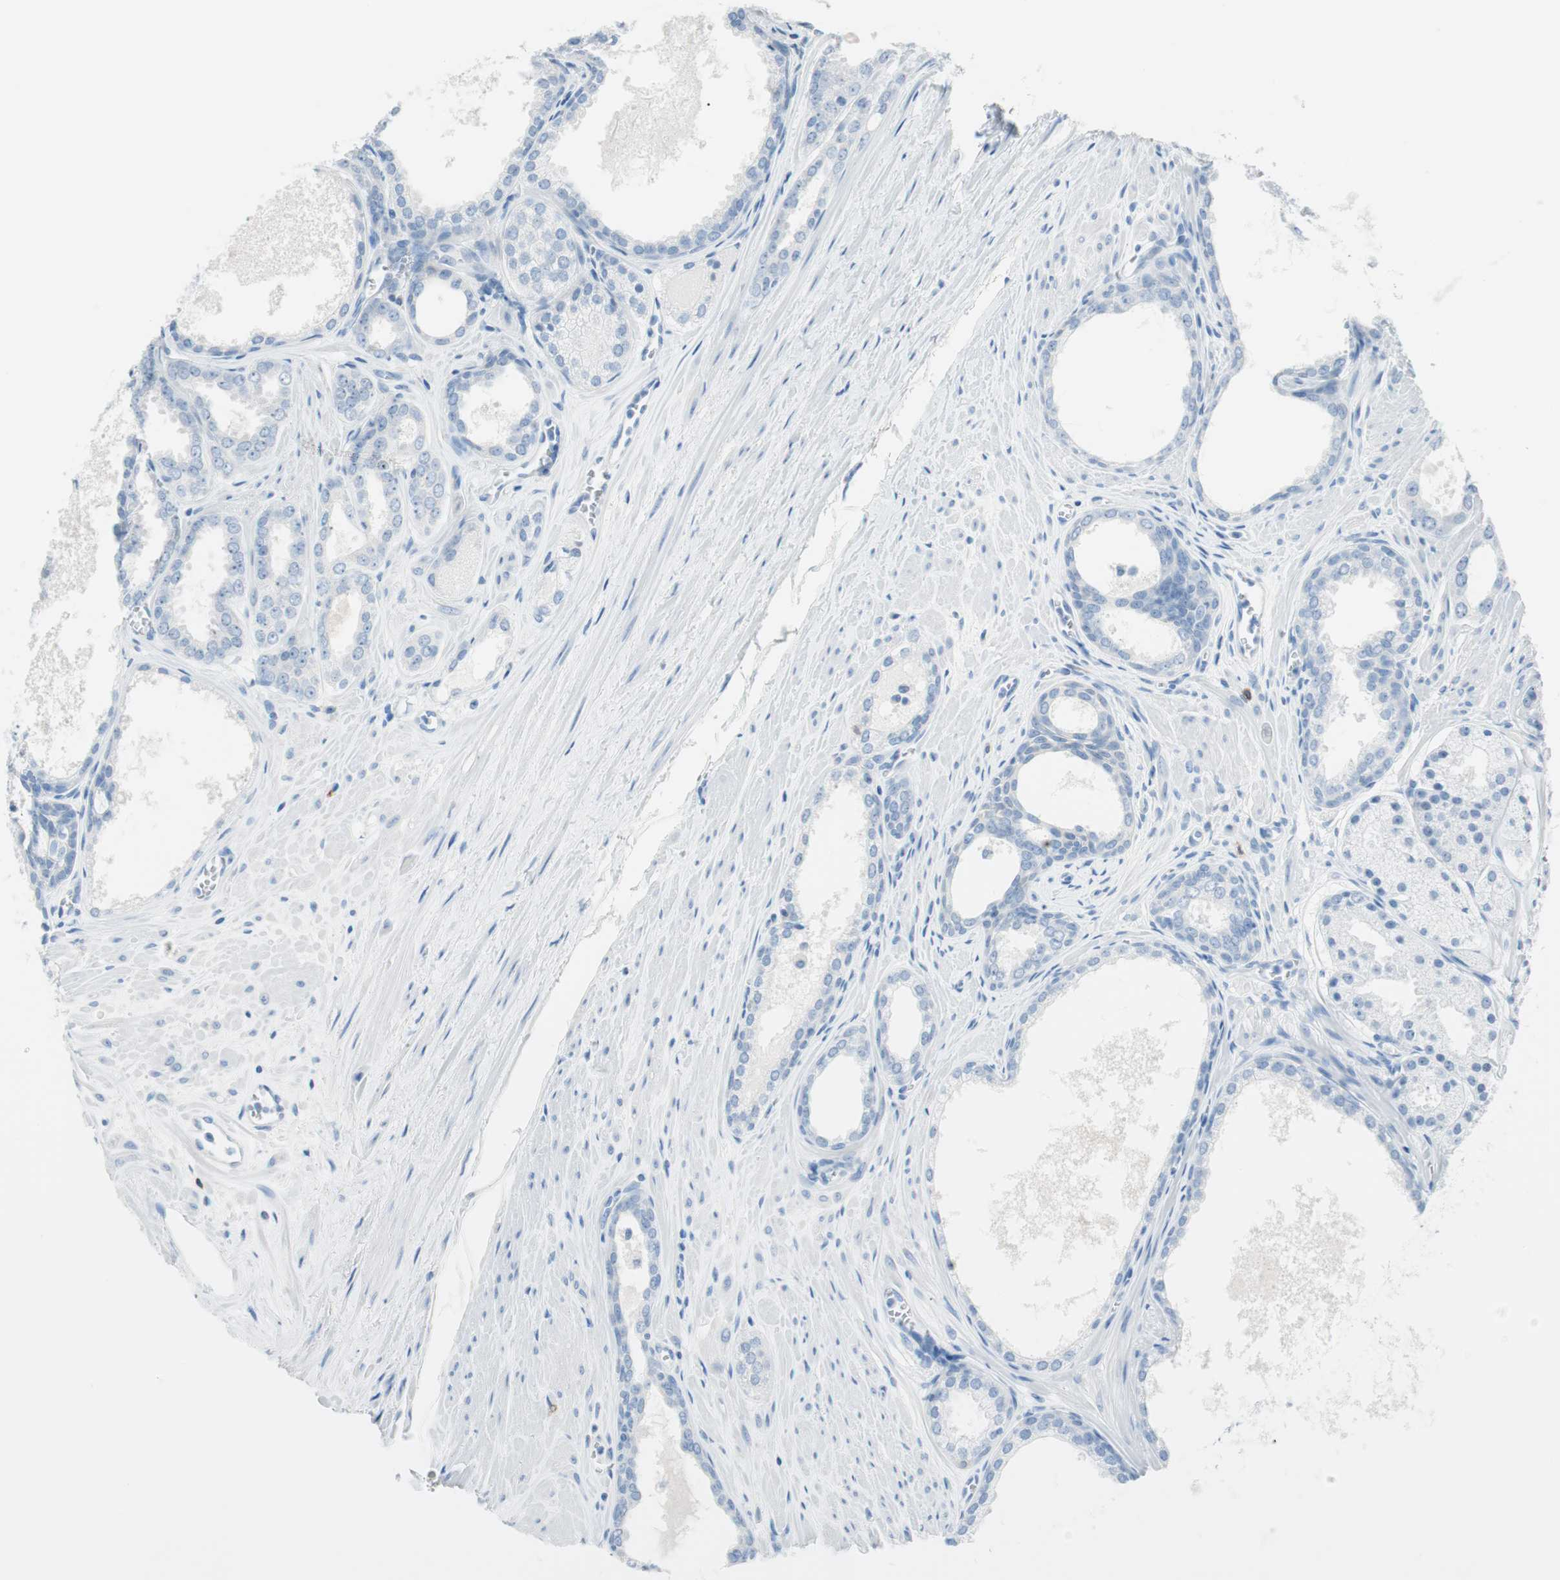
{"staining": {"intensity": "negative", "quantity": "none", "location": "none"}, "tissue": "prostate cancer", "cell_type": "Tumor cells", "image_type": "cancer", "snomed": [{"axis": "morphology", "description": "Adenocarcinoma, Low grade"}, {"axis": "topography", "description": "Prostate"}], "caption": "Immunohistochemistry (IHC) photomicrograph of prostate cancer (low-grade adenocarcinoma) stained for a protein (brown), which demonstrates no staining in tumor cells.", "gene": "TNFRSF13C", "patient": {"sex": "male", "age": 57}}